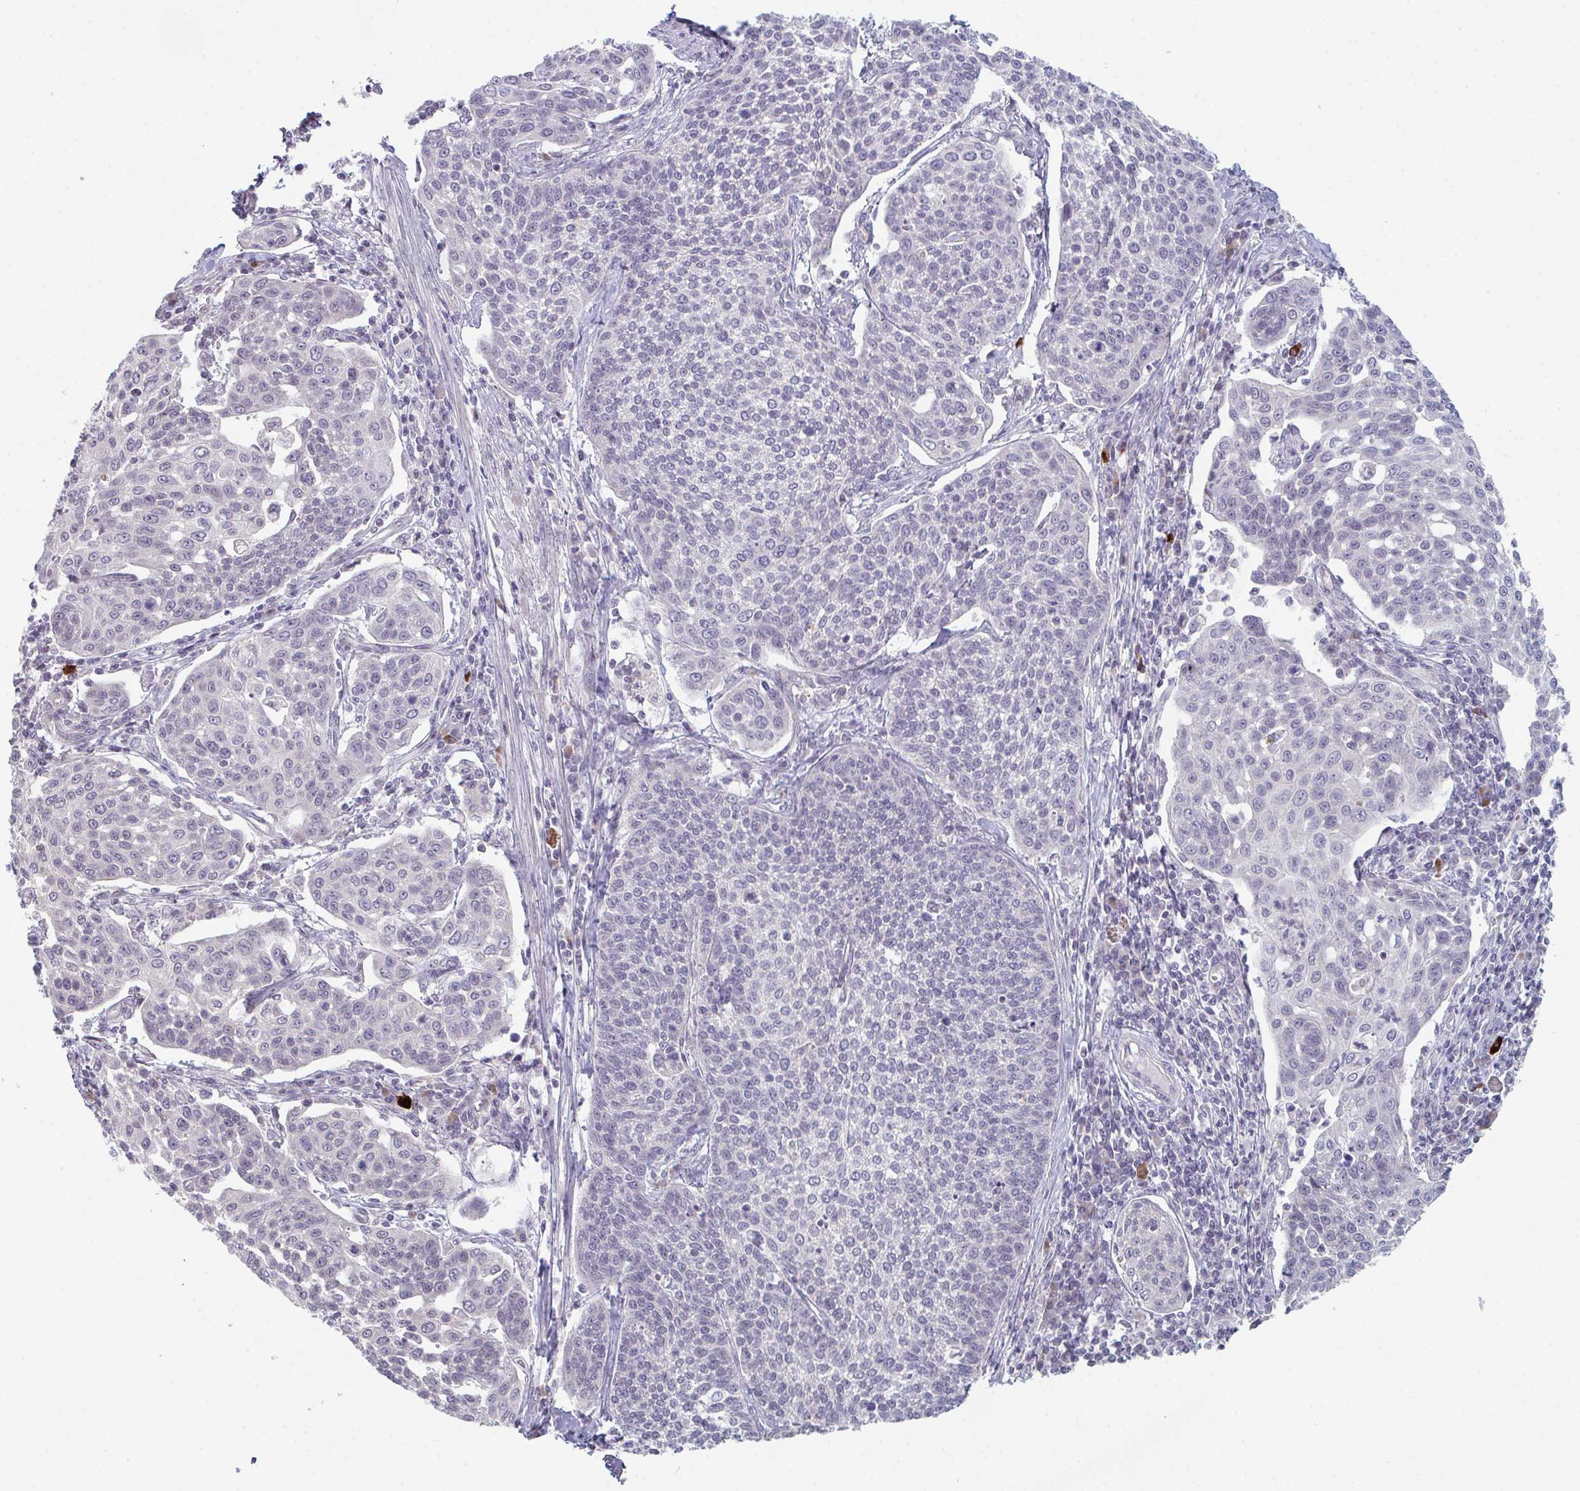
{"staining": {"intensity": "negative", "quantity": "none", "location": "none"}, "tissue": "cervical cancer", "cell_type": "Tumor cells", "image_type": "cancer", "snomed": [{"axis": "morphology", "description": "Squamous cell carcinoma, NOS"}, {"axis": "topography", "description": "Cervix"}], "caption": "Tumor cells are negative for brown protein staining in cervical squamous cell carcinoma.", "gene": "ZNF214", "patient": {"sex": "female", "age": 34}}